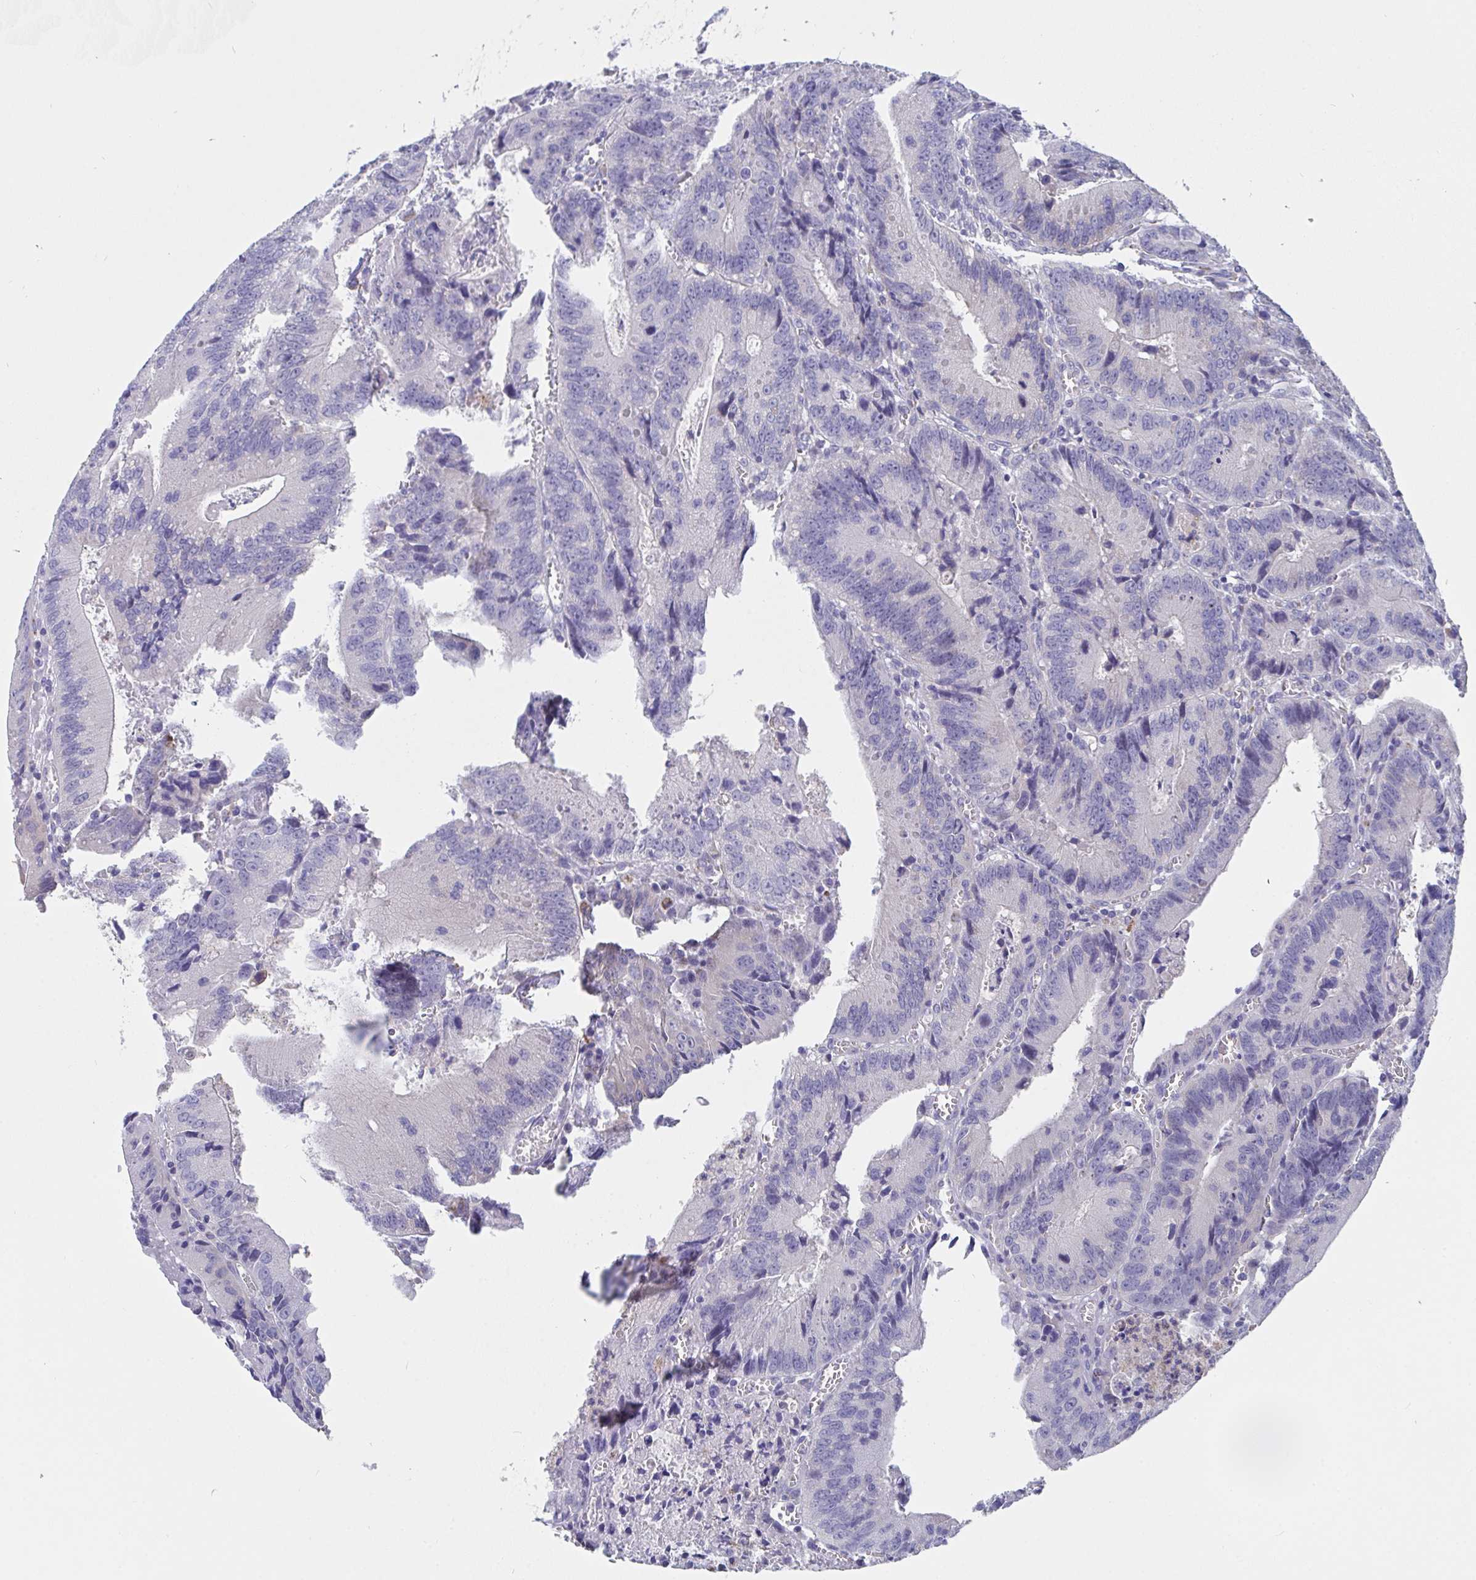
{"staining": {"intensity": "moderate", "quantity": "<25%", "location": "cytoplasmic/membranous"}, "tissue": "colorectal cancer", "cell_type": "Tumor cells", "image_type": "cancer", "snomed": [{"axis": "morphology", "description": "Adenocarcinoma, NOS"}, {"axis": "topography", "description": "Rectum"}], "caption": "High-power microscopy captured an IHC image of adenocarcinoma (colorectal), revealing moderate cytoplasmic/membranous positivity in approximately <25% of tumor cells.", "gene": "FAM156B", "patient": {"sex": "female", "age": 81}}